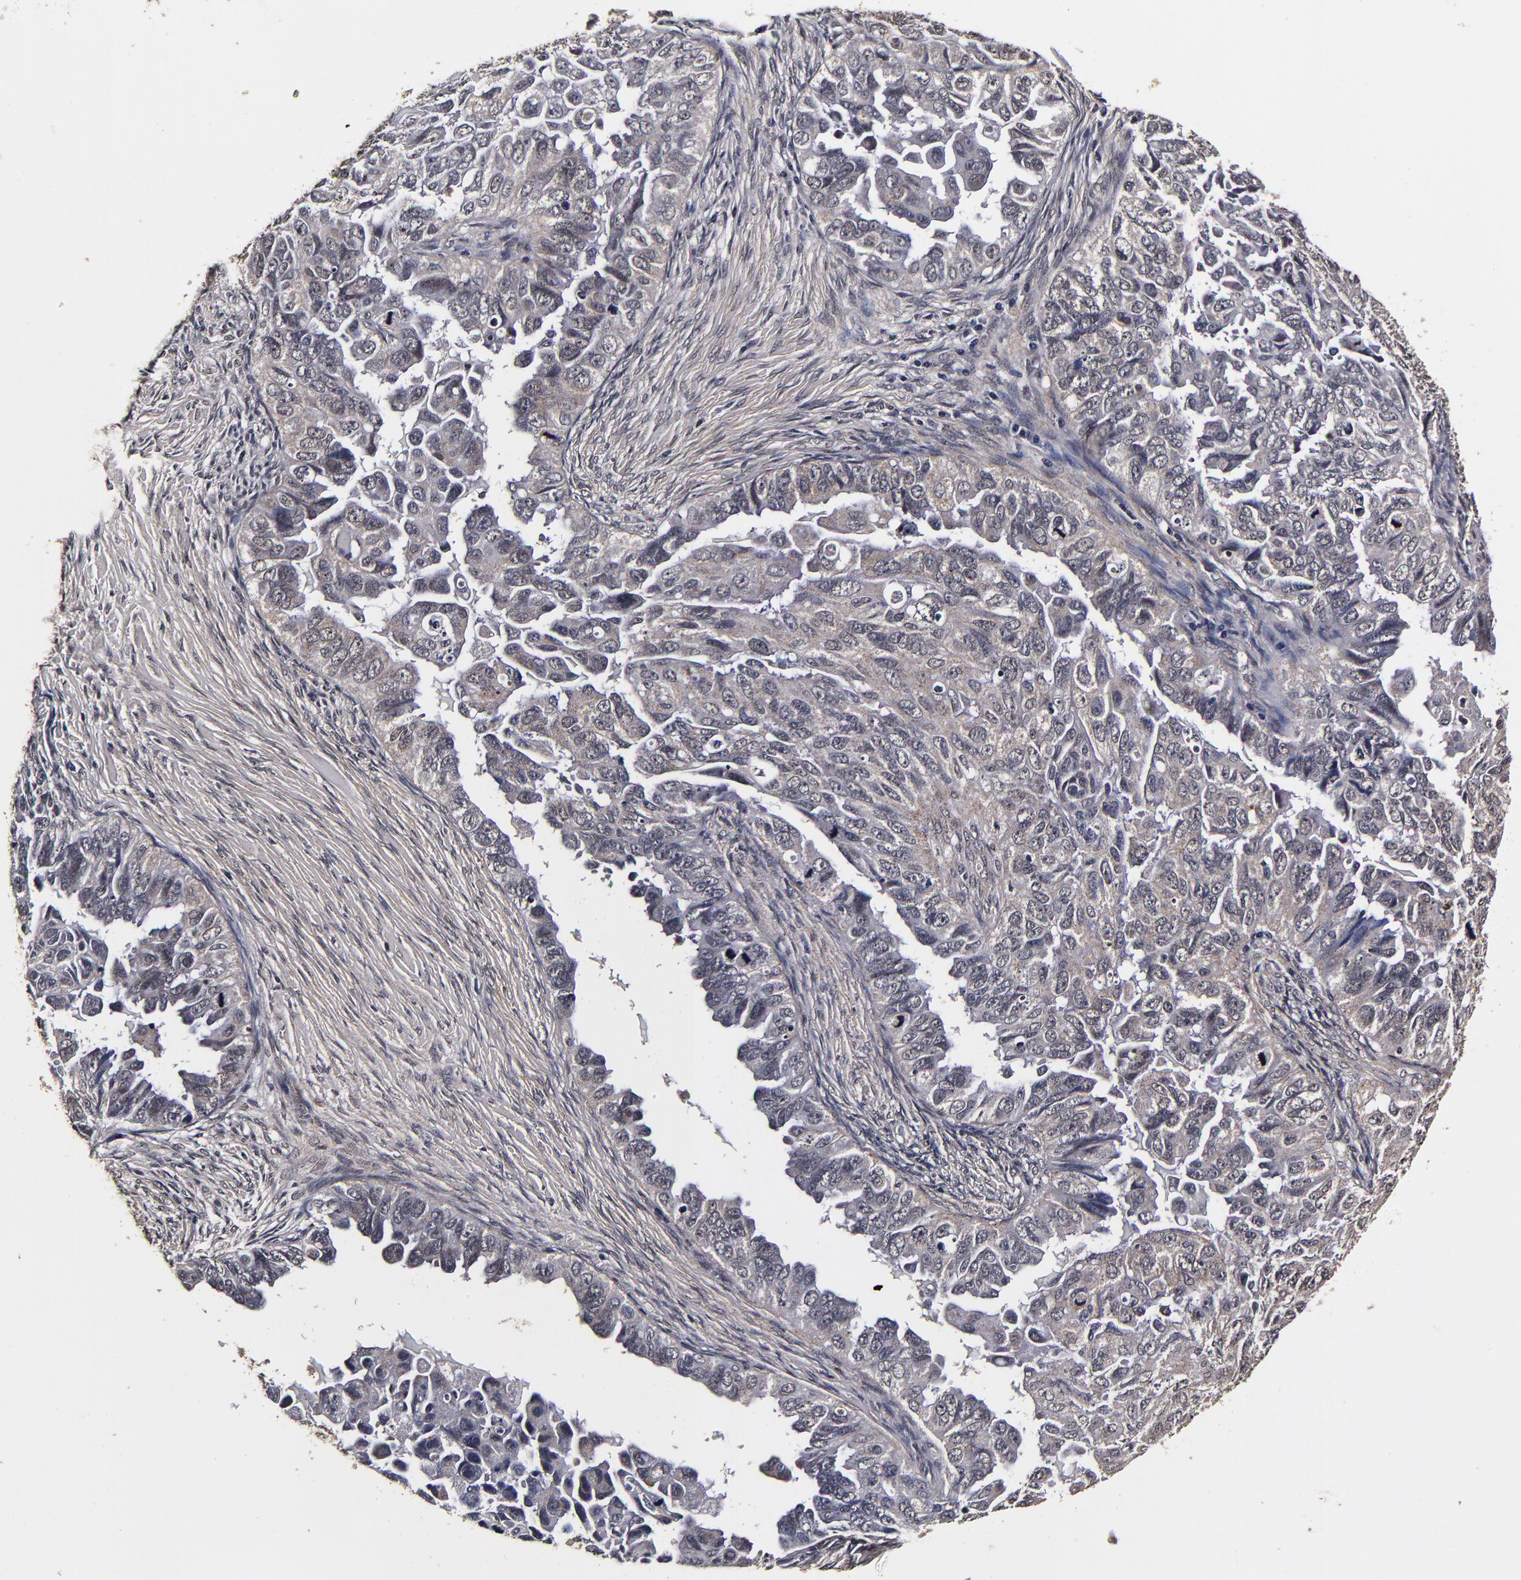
{"staining": {"intensity": "weak", "quantity": "25%-75%", "location": "cytoplasmic/membranous"}, "tissue": "ovarian cancer", "cell_type": "Tumor cells", "image_type": "cancer", "snomed": [{"axis": "morphology", "description": "Cystadenocarcinoma, serous, NOS"}, {"axis": "topography", "description": "Ovary"}], "caption": "Ovarian serous cystadenocarcinoma stained with DAB (3,3'-diaminobenzidine) immunohistochemistry (IHC) exhibits low levels of weak cytoplasmic/membranous staining in about 25%-75% of tumor cells.", "gene": "MMP15", "patient": {"sex": "female", "age": 82}}